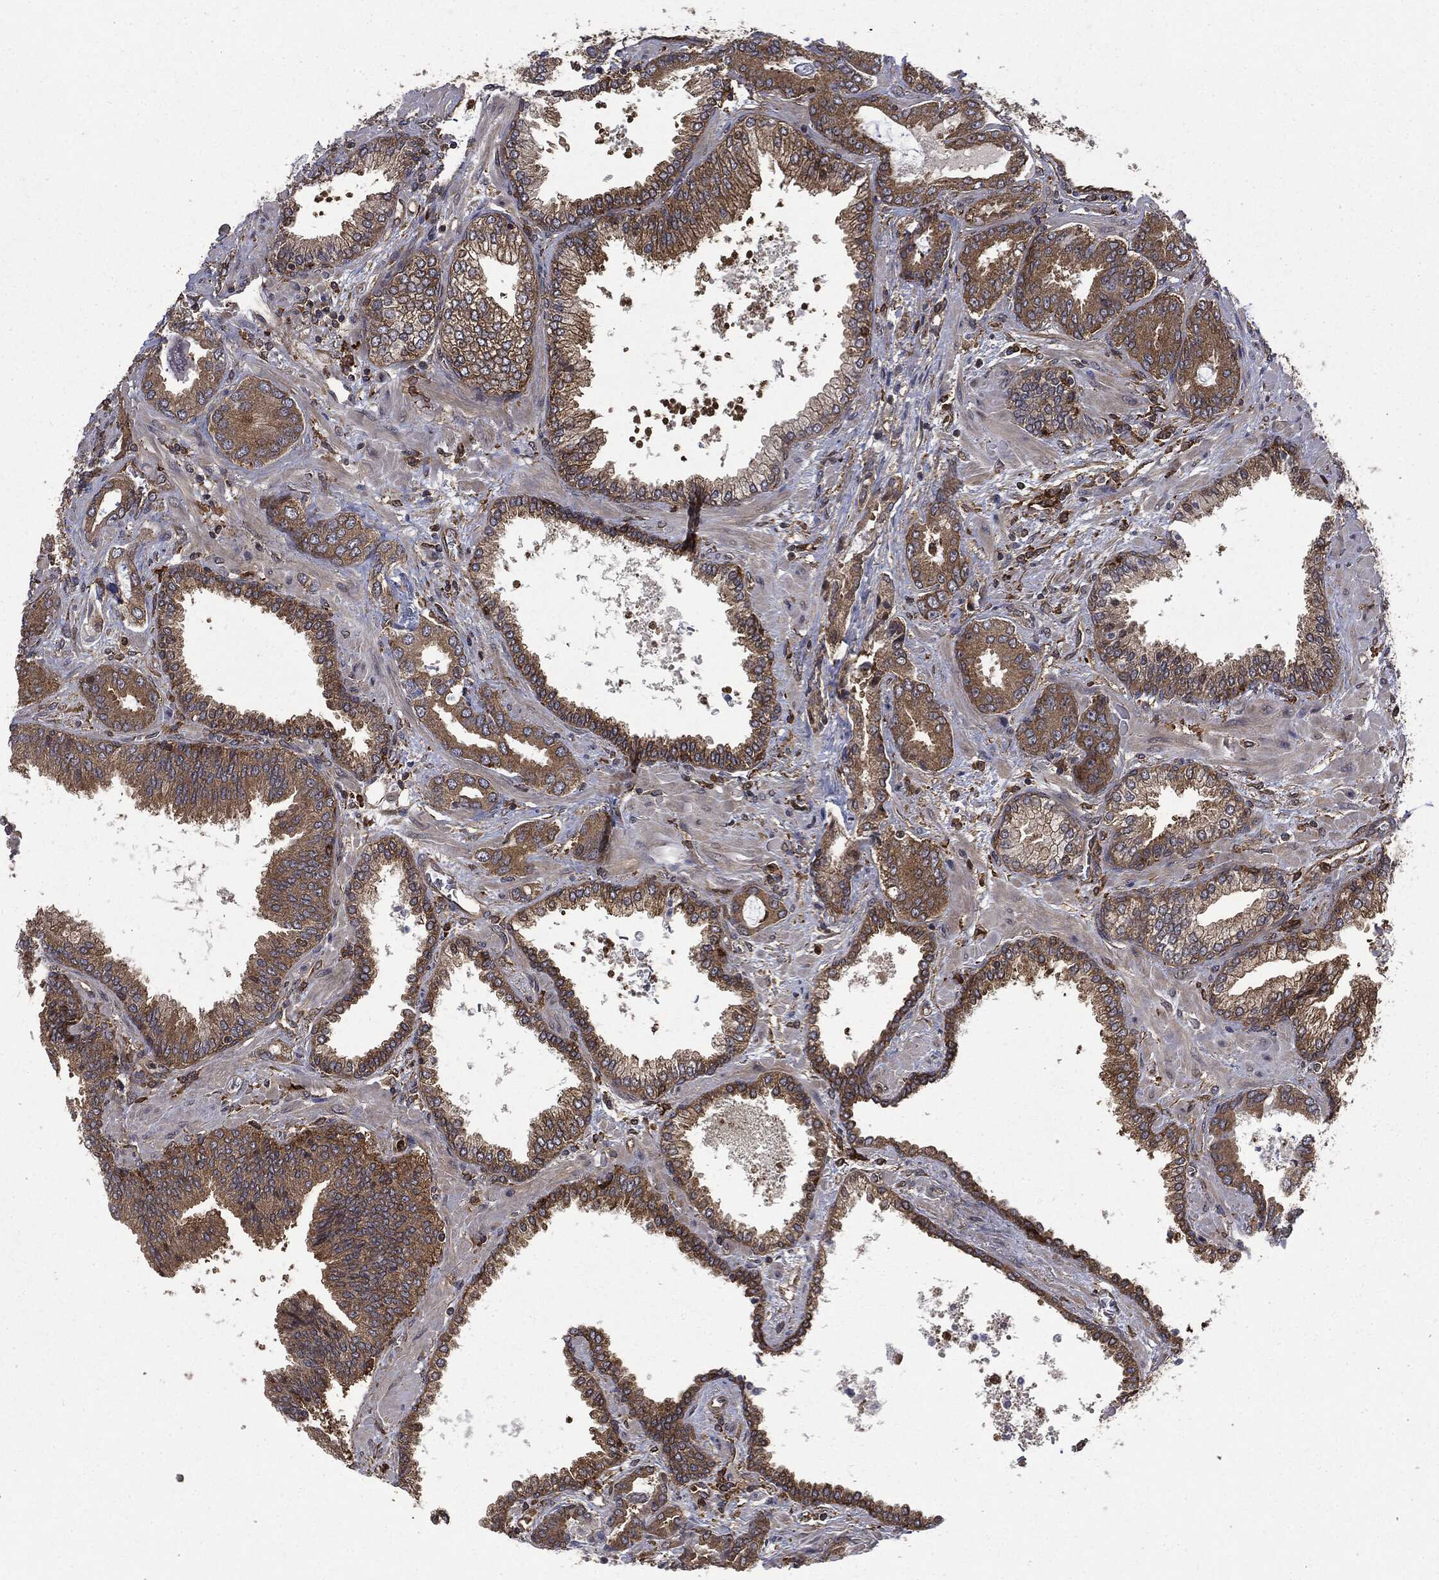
{"staining": {"intensity": "moderate", "quantity": "25%-75%", "location": "cytoplasmic/membranous"}, "tissue": "prostate cancer", "cell_type": "Tumor cells", "image_type": "cancer", "snomed": [{"axis": "morphology", "description": "Adenocarcinoma, Low grade"}, {"axis": "topography", "description": "Prostate"}], "caption": "Immunohistochemistry of human prostate cancer (low-grade adenocarcinoma) displays medium levels of moderate cytoplasmic/membranous positivity in approximately 25%-75% of tumor cells.", "gene": "SNX5", "patient": {"sex": "male", "age": 68}}